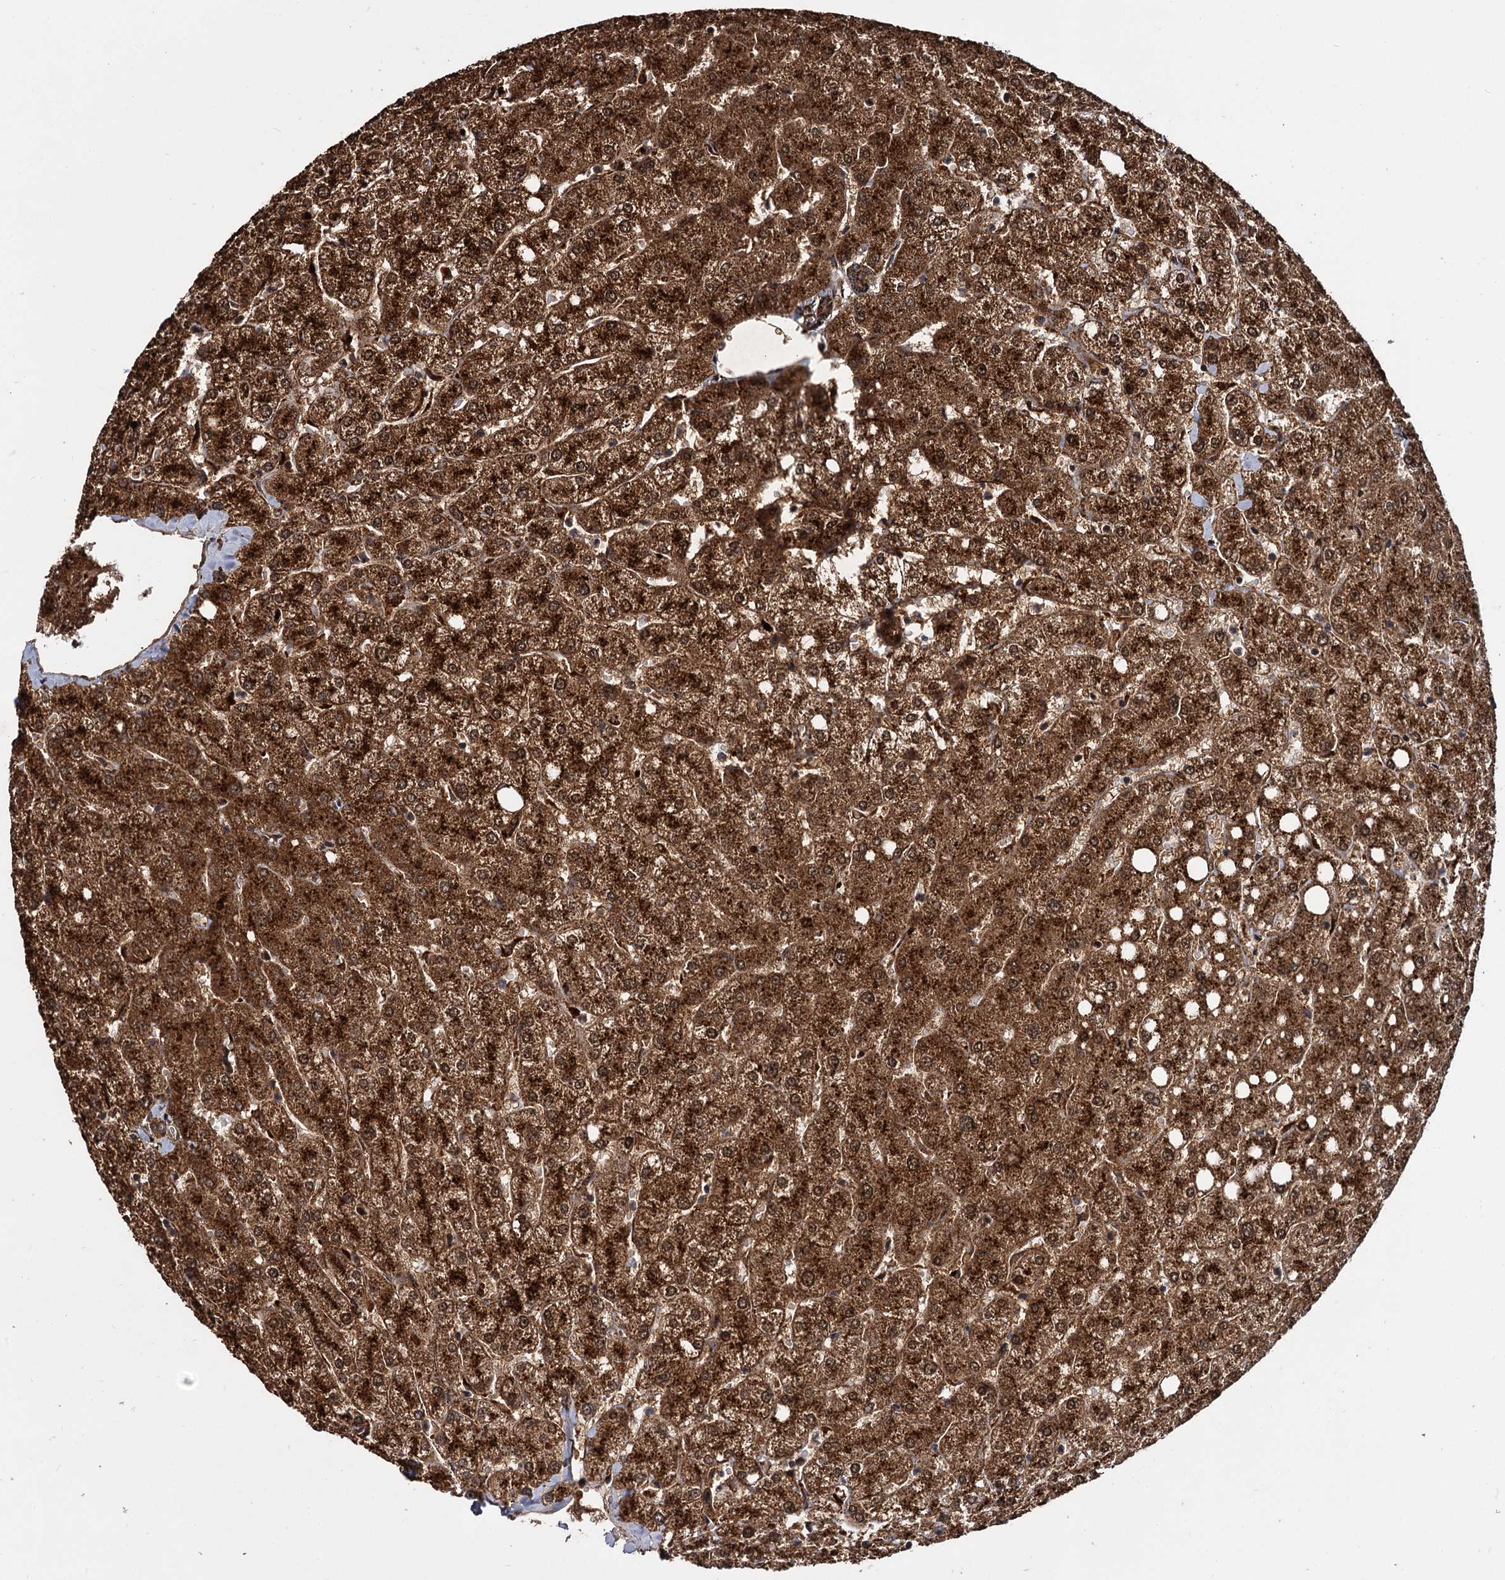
{"staining": {"intensity": "moderate", "quantity": ">75%", "location": "cytoplasmic/membranous"}, "tissue": "liver", "cell_type": "Cholangiocytes", "image_type": "normal", "snomed": [{"axis": "morphology", "description": "Normal tissue, NOS"}, {"axis": "topography", "description": "Liver"}], "caption": "DAB (3,3'-diaminobenzidine) immunohistochemical staining of benign liver demonstrates moderate cytoplasmic/membranous protein positivity in approximately >75% of cholangiocytes.", "gene": "CEP192", "patient": {"sex": "female", "age": 54}}